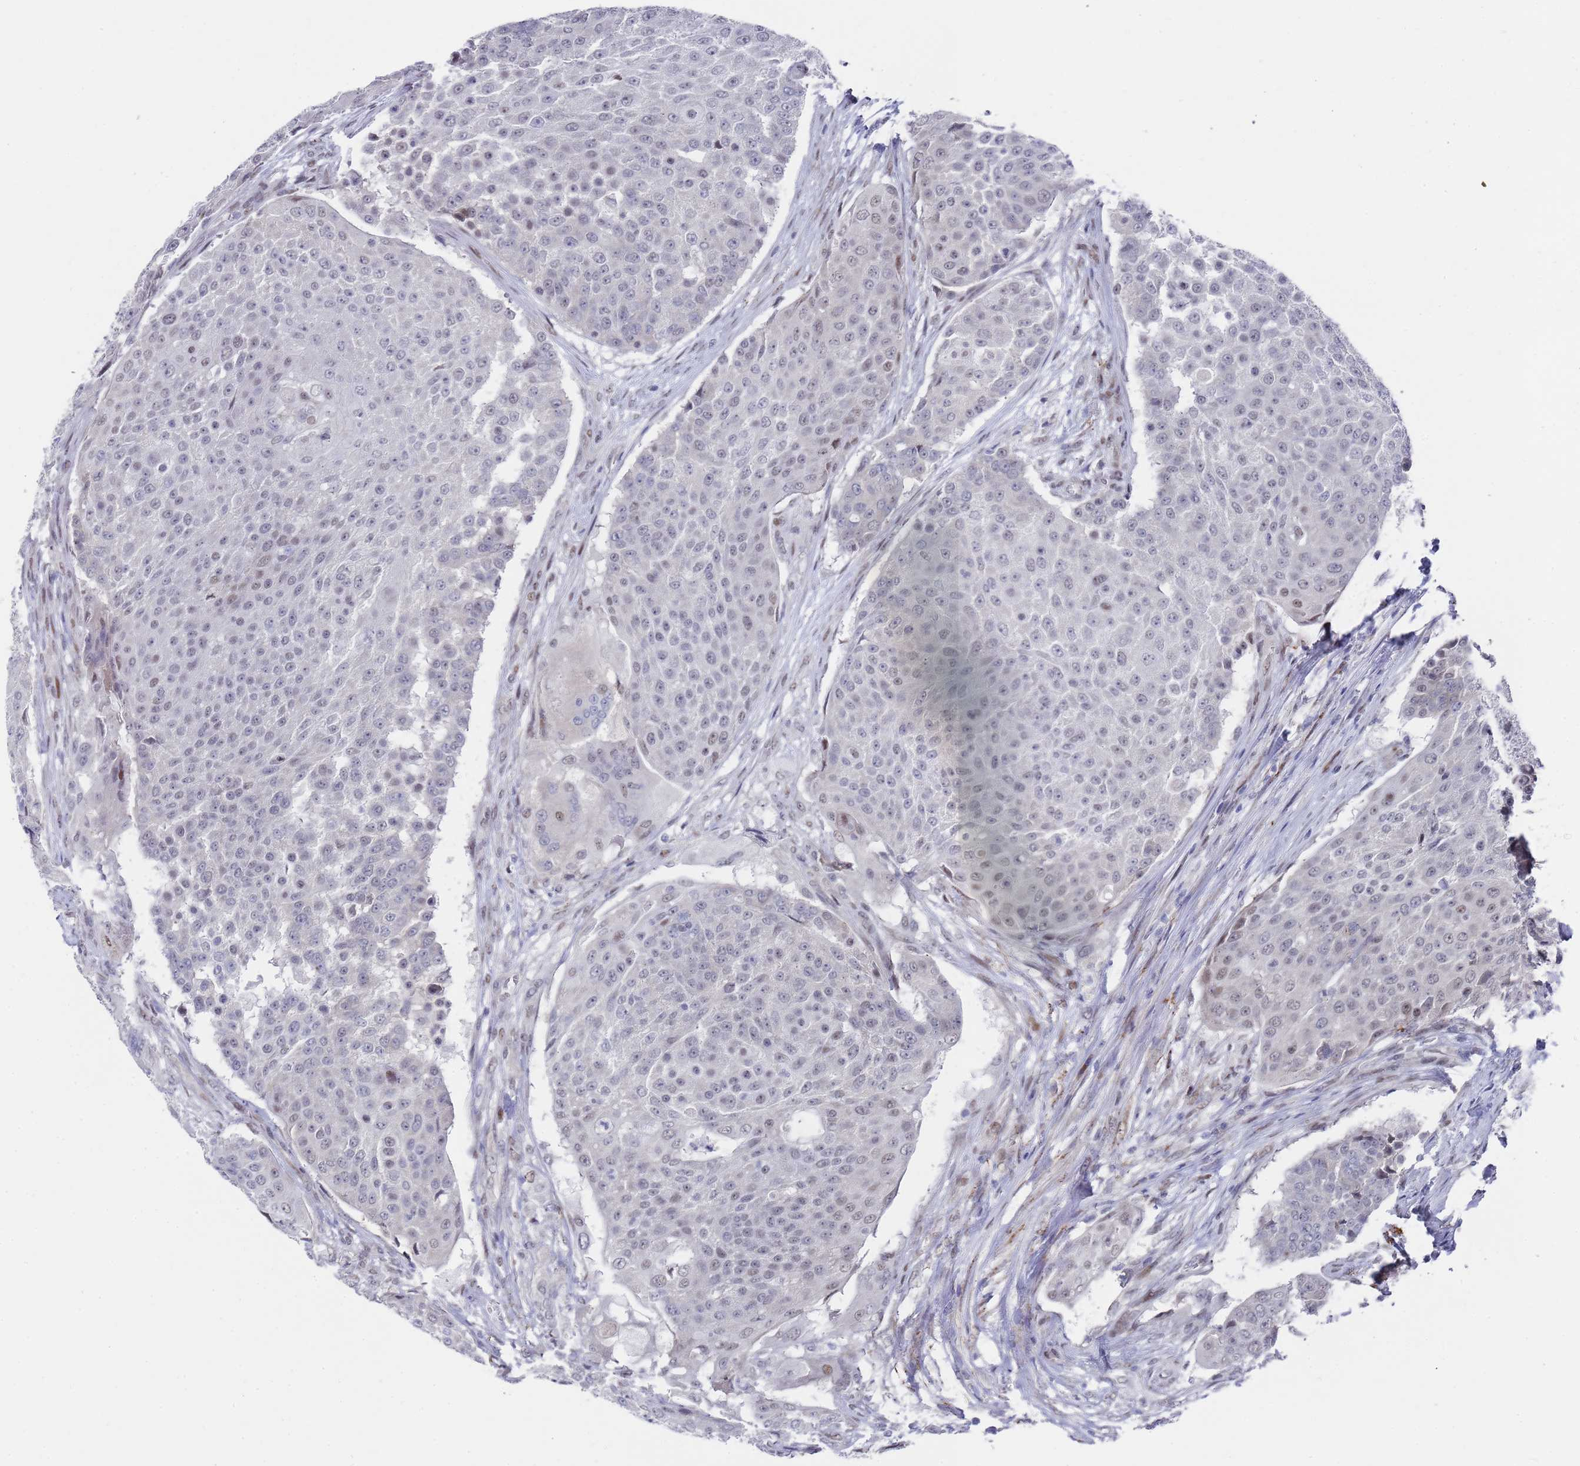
{"staining": {"intensity": "weak", "quantity": "<25%", "location": "nuclear"}, "tissue": "urothelial cancer", "cell_type": "Tumor cells", "image_type": "cancer", "snomed": [{"axis": "morphology", "description": "Urothelial carcinoma, High grade"}, {"axis": "topography", "description": "Urinary bladder"}], "caption": "Human high-grade urothelial carcinoma stained for a protein using immunohistochemistry demonstrates no expression in tumor cells.", "gene": "COPS6", "patient": {"sex": "female", "age": 63}}